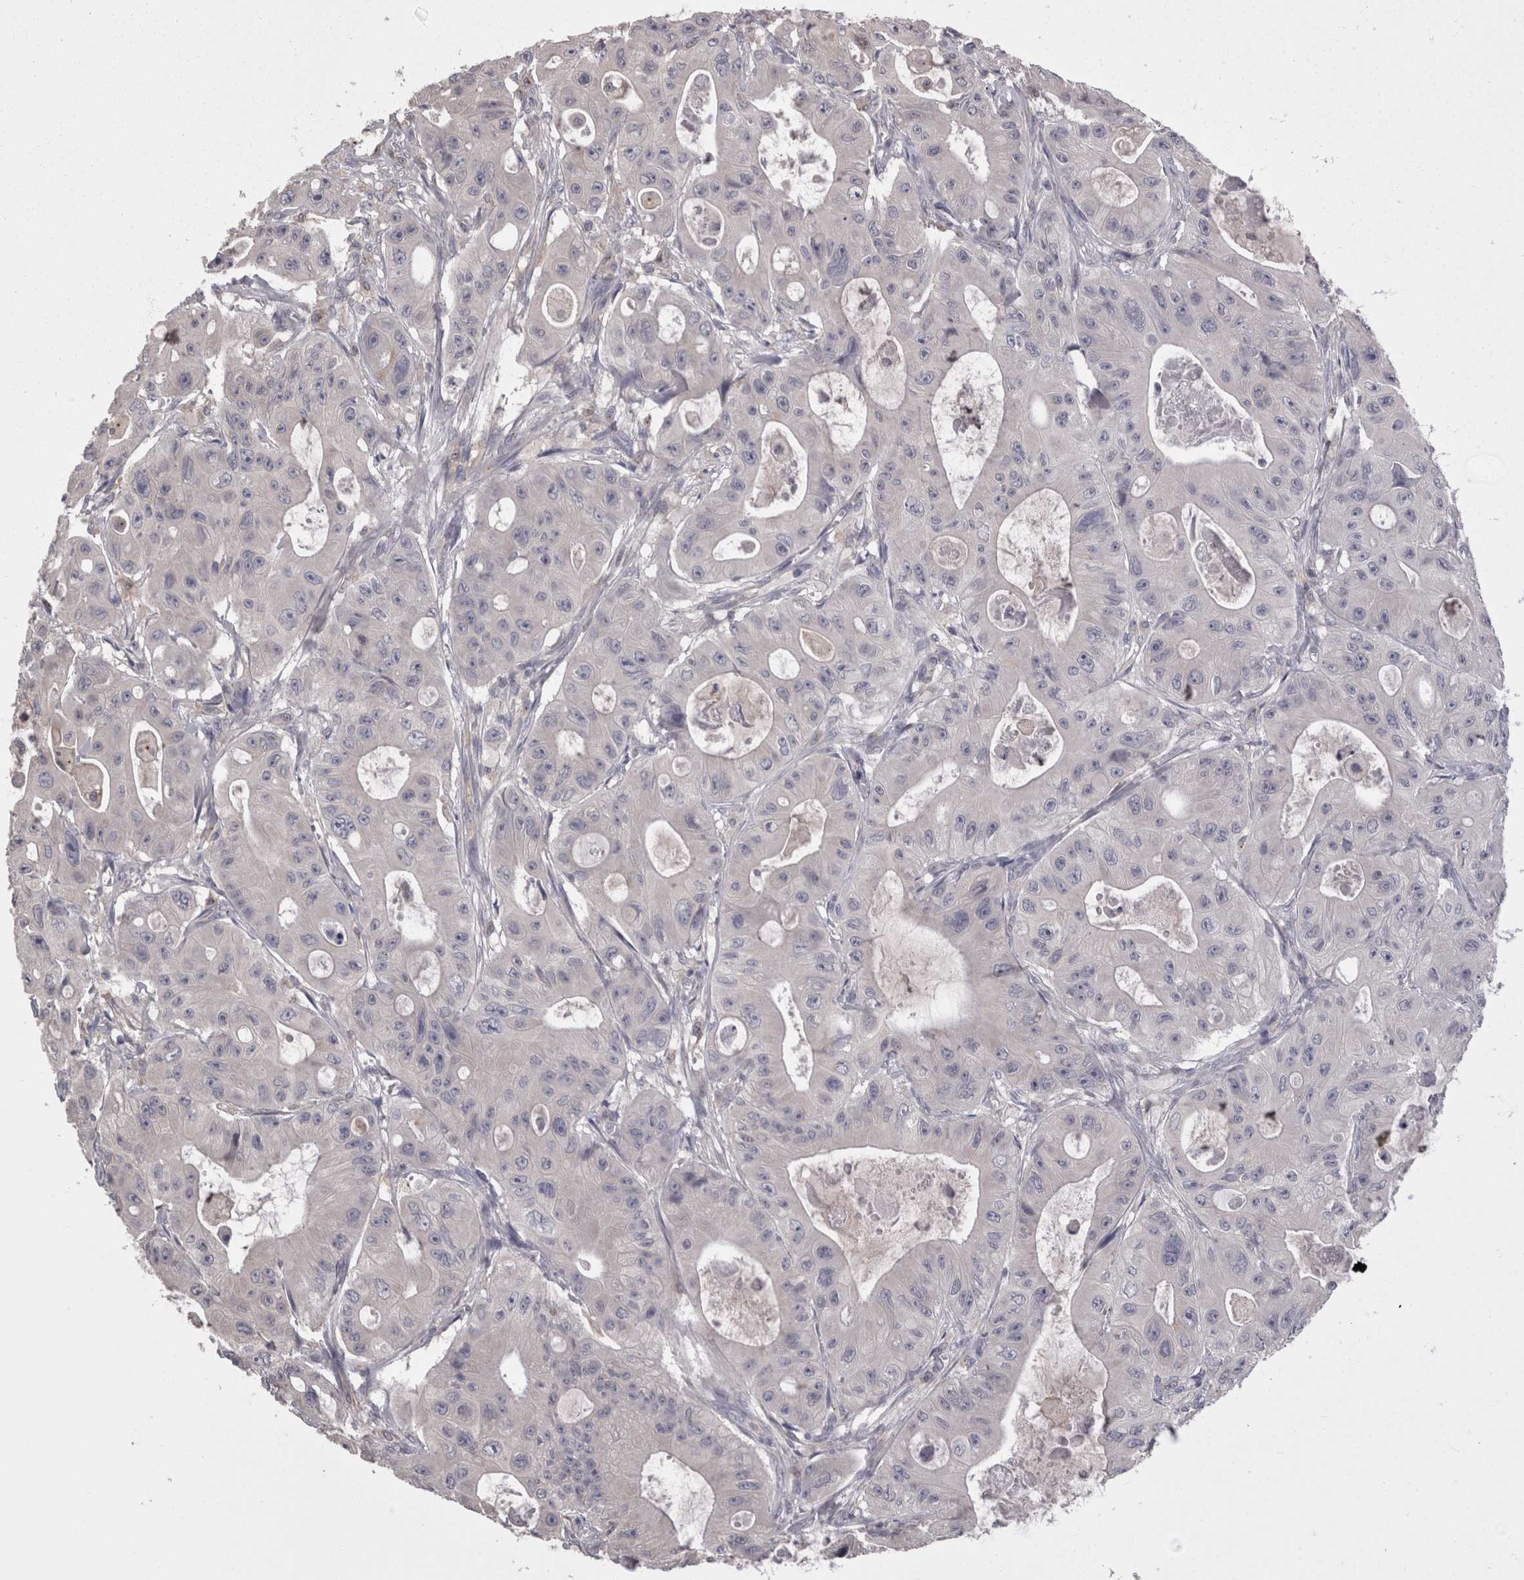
{"staining": {"intensity": "negative", "quantity": "none", "location": "none"}, "tissue": "colorectal cancer", "cell_type": "Tumor cells", "image_type": "cancer", "snomed": [{"axis": "morphology", "description": "Adenocarcinoma, NOS"}, {"axis": "topography", "description": "Colon"}], "caption": "A histopathology image of human colorectal cancer (adenocarcinoma) is negative for staining in tumor cells.", "gene": "PCM1", "patient": {"sex": "female", "age": 46}}